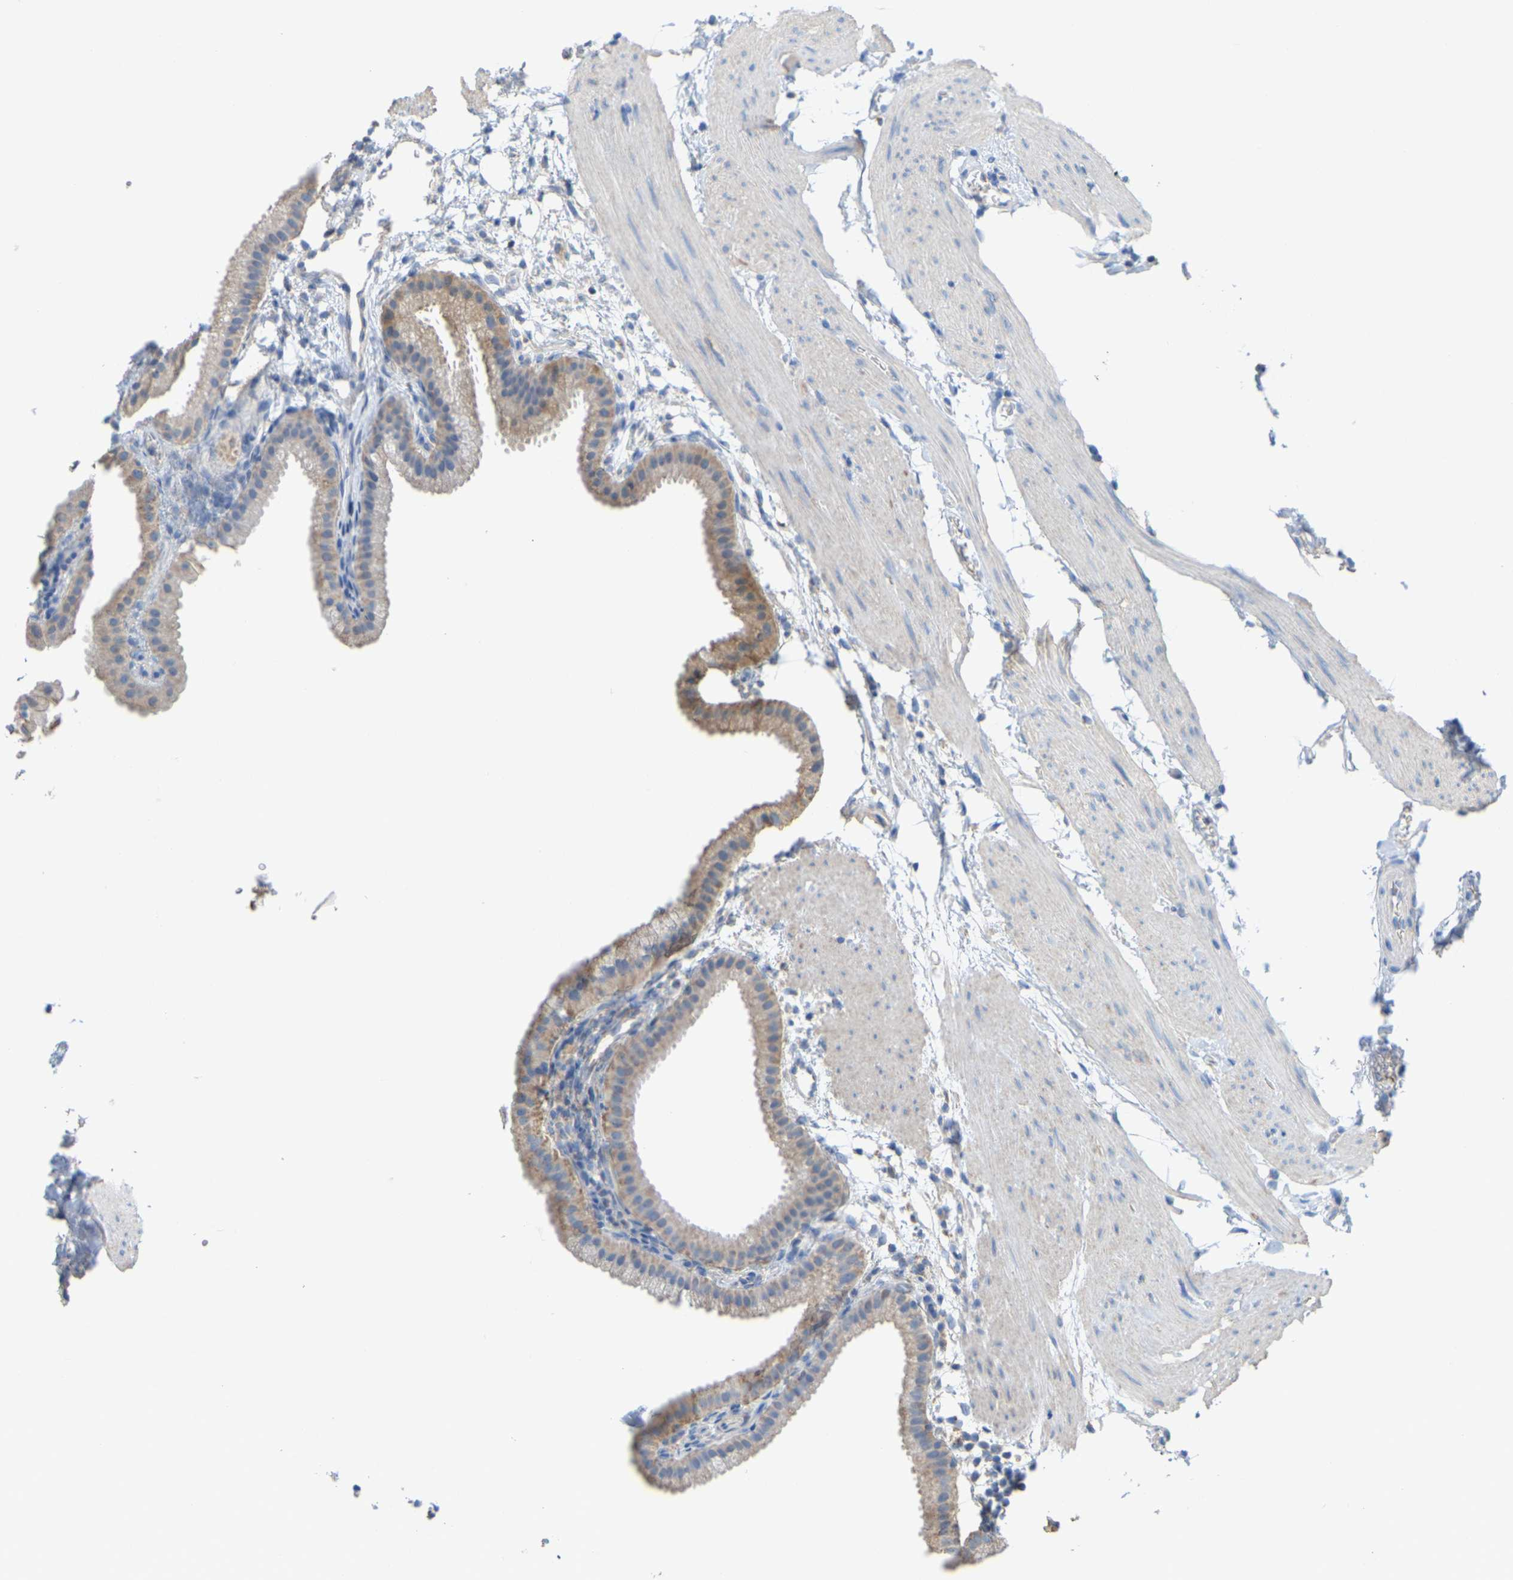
{"staining": {"intensity": "moderate", "quantity": "25%-75%", "location": "cytoplasmic/membranous"}, "tissue": "gallbladder", "cell_type": "Glandular cells", "image_type": "normal", "snomed": [{"axis": "morphology", "description": "Normal tissue, NOS"}, {"axis": "topography", "description": "Gallbladder"}], "caption": "IHC (DAB (3,3'-diaminobenzidine)) staining of benign human gallbladder demonstrates moderate cytoplasmic/membranous protein staining in about 25%-75% of glandular cells.", "gene": "SERPINB5", "patient": {"sex": "female", "age": 64}}